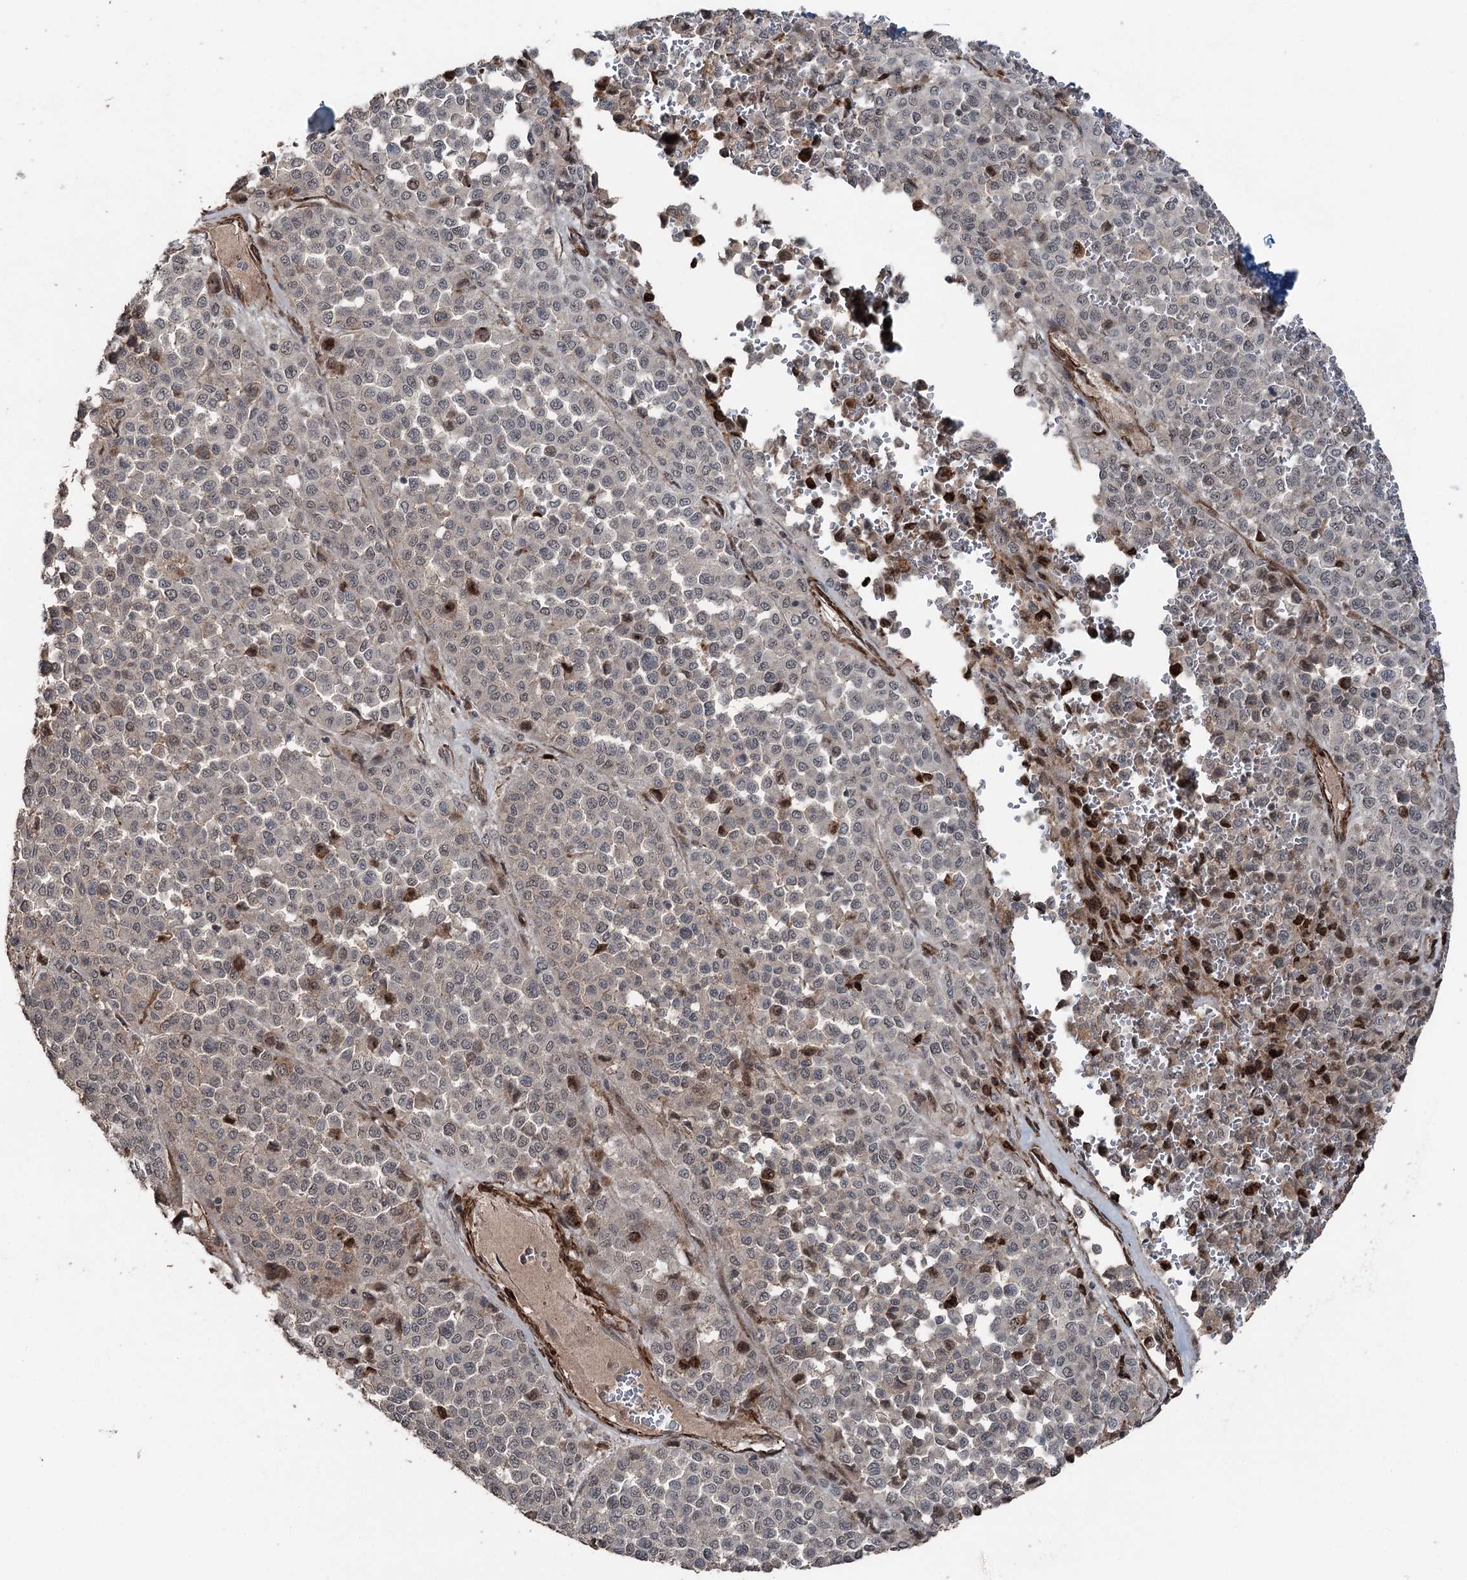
{"staining": {"intensity": "weak", "quantity": "<25%", "location": "cytoplasmic/membranous"}, "tissue": "melanoma", "cell_type": "Tumor cells", "image_type": "cancer", "snomed": [{"axis": "morphology", "description": "Malignant melanoma, Metastatic site"}, {"axis": "topography", "description": "Pancreas"}], "caption": "Protein analysis of malignant melanoma (metastatic site) shows no significant positivity in tumor cells.", "gene": "CCDC82", "patient": {"sex": "female", "age": 30}}